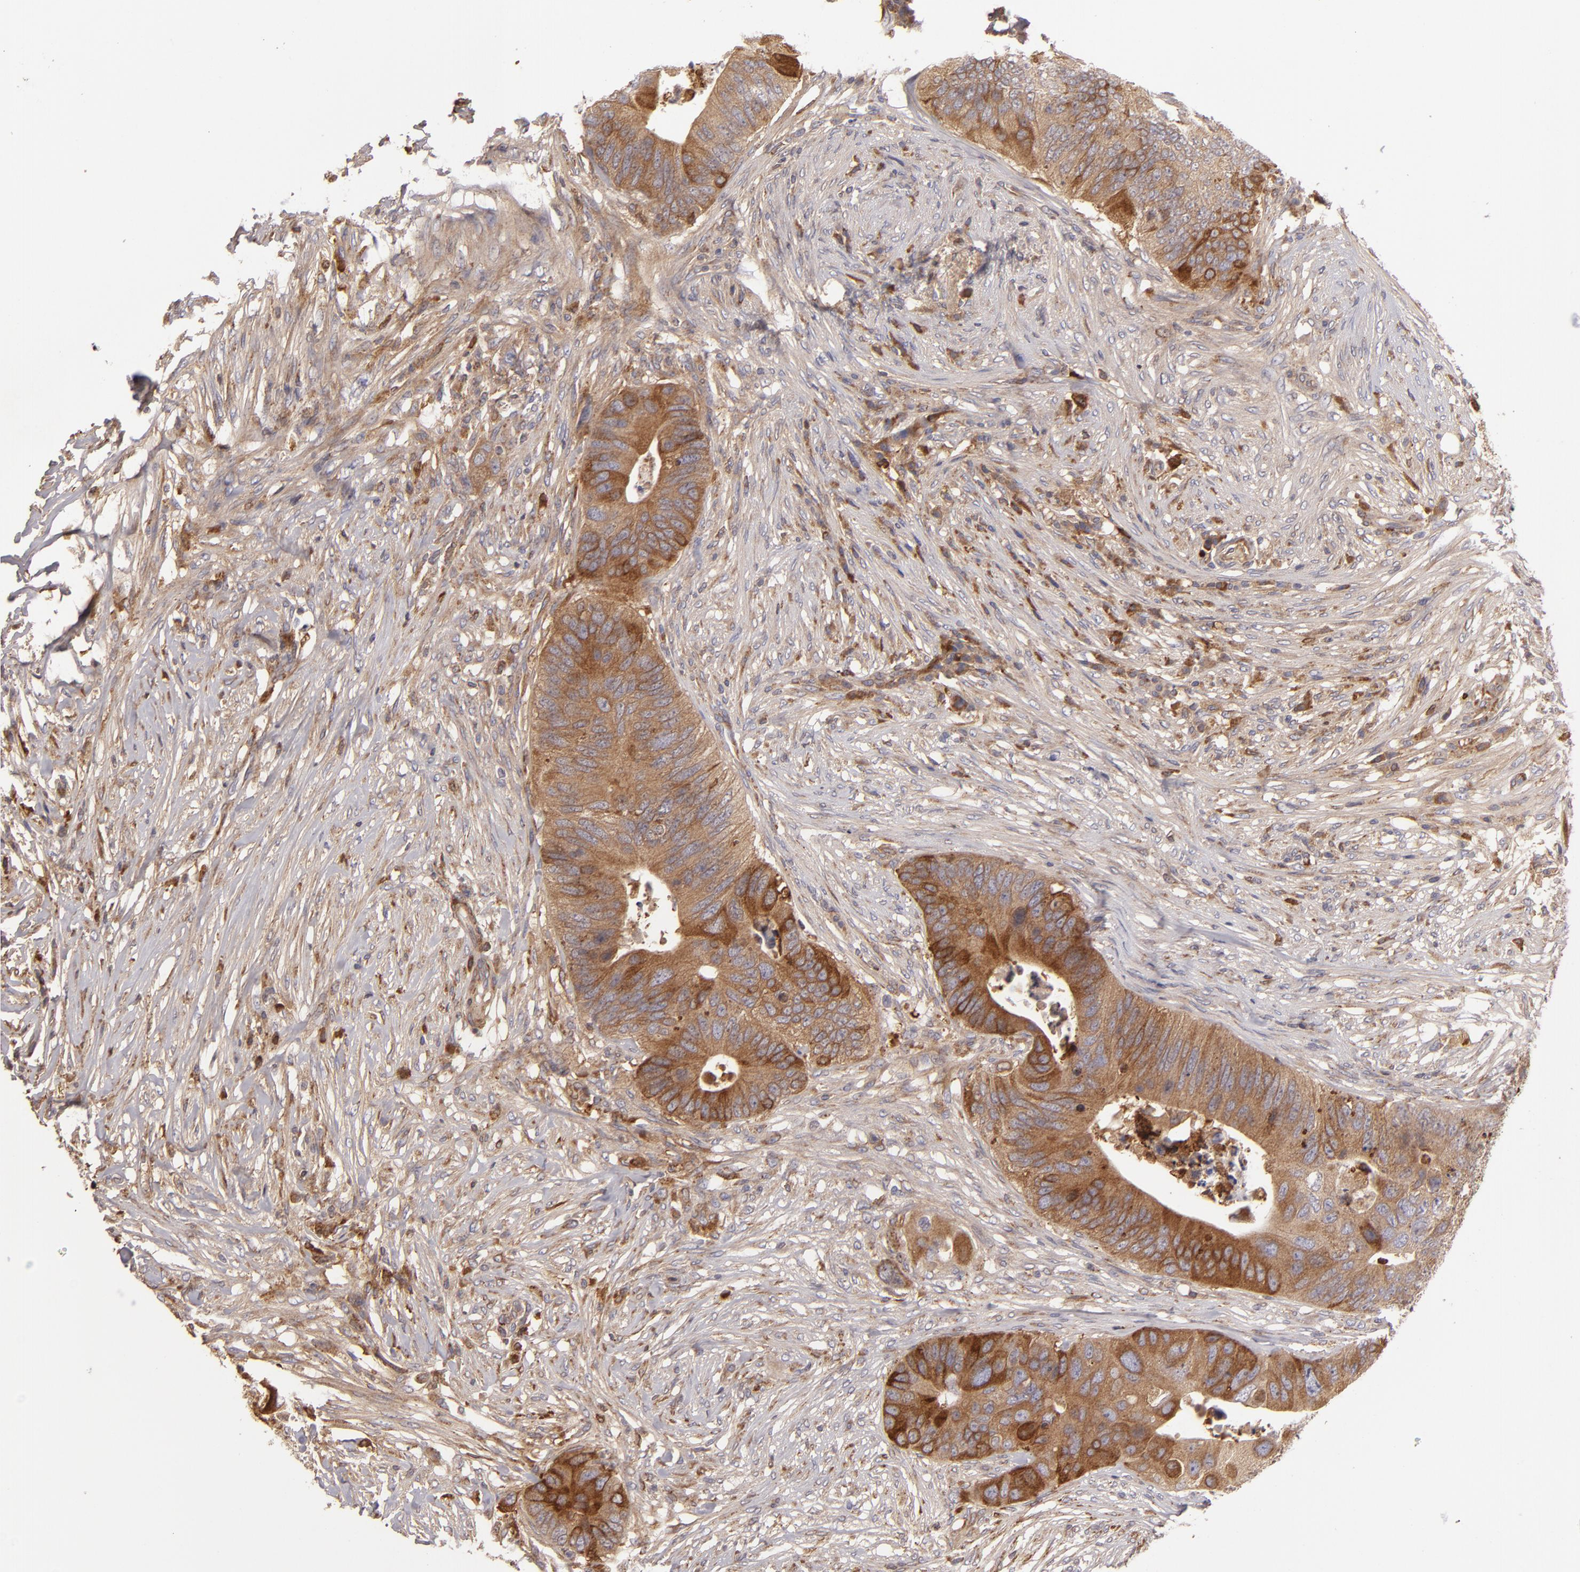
{"staining": {"intensity": "strong", "quantity": ">75%", "location": "cytoplasmic/membranous"}, "tissue": "colorectal cancer", "cell_type": "Tumor cells", "image_type": "cancer", "snomed": [{"axis": "morphology", "description": "Adenocarcinoma, NOS"}, {"axis": "topography", "description": "Colon"}], "caption": "A high amount of strong cytoplasmic/membranous expression is seen in about >75% of tumor cells in adenocarcinoma (colorectal) tissue.", "gene": "CFB", "patient": {"sex": "male", "age": 71}}